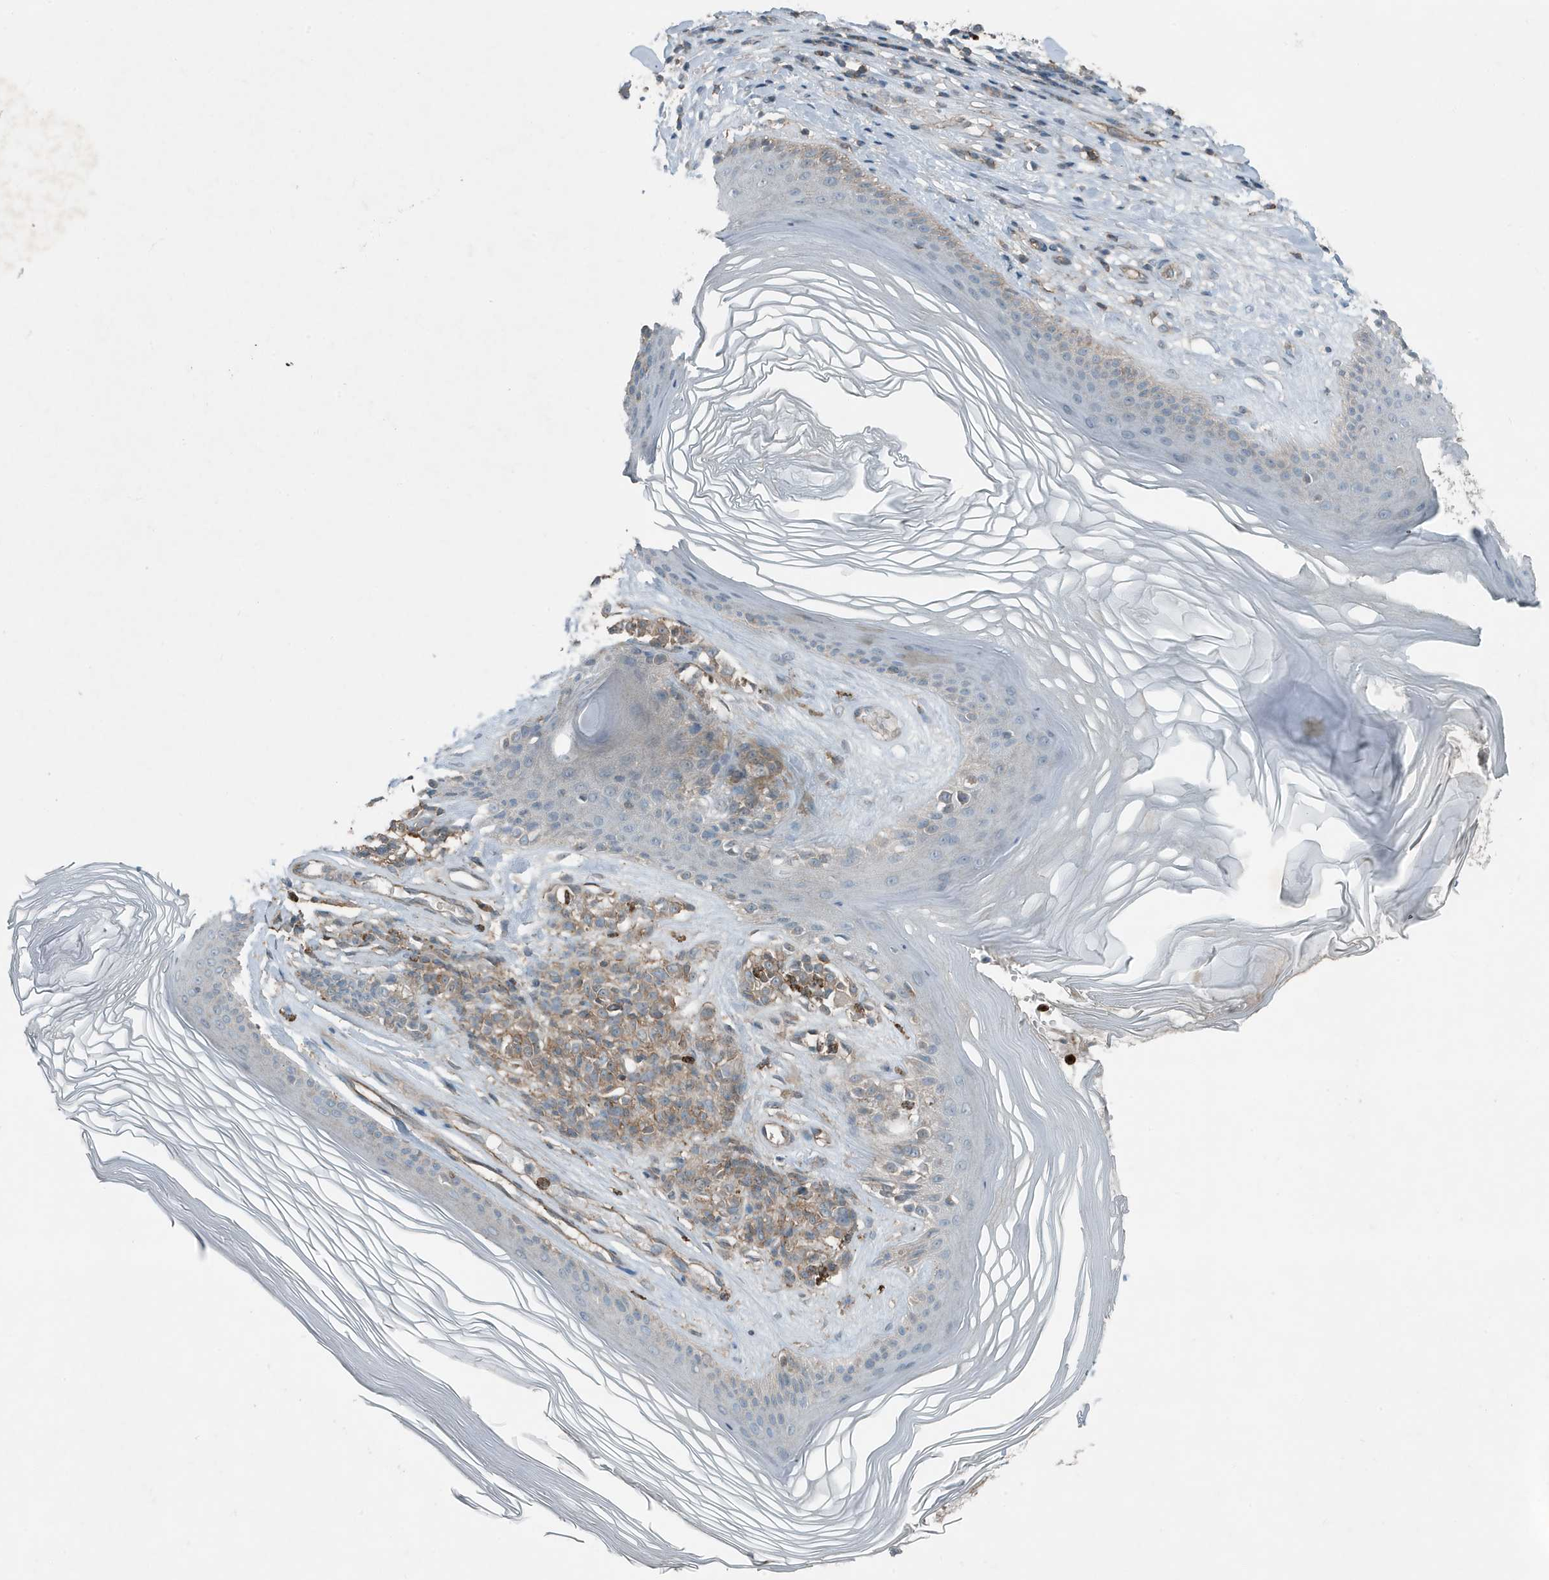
{"staining": {"intensity": "moderate", "quantity": "25%-75%", "location": "cytoplasmic/membranous"}, "tissue": "melanoma", "cell_type": "Tumor cells", "image_type": "cancer", "snomed": [{"axis": "morphology", "description": "Malignant melanoma, NOS"}, {"axis": "topography", "description": "Skin"}], "caption": "A histopathology image showing moderate cytoplasmic/membranous staining in about 25%-75% of tumor cells in malignant melanoma, as visualized by brown immunohistochemical staining.", "gene": "DAPP1", "patient": {"sex": "female", "age": 64}}